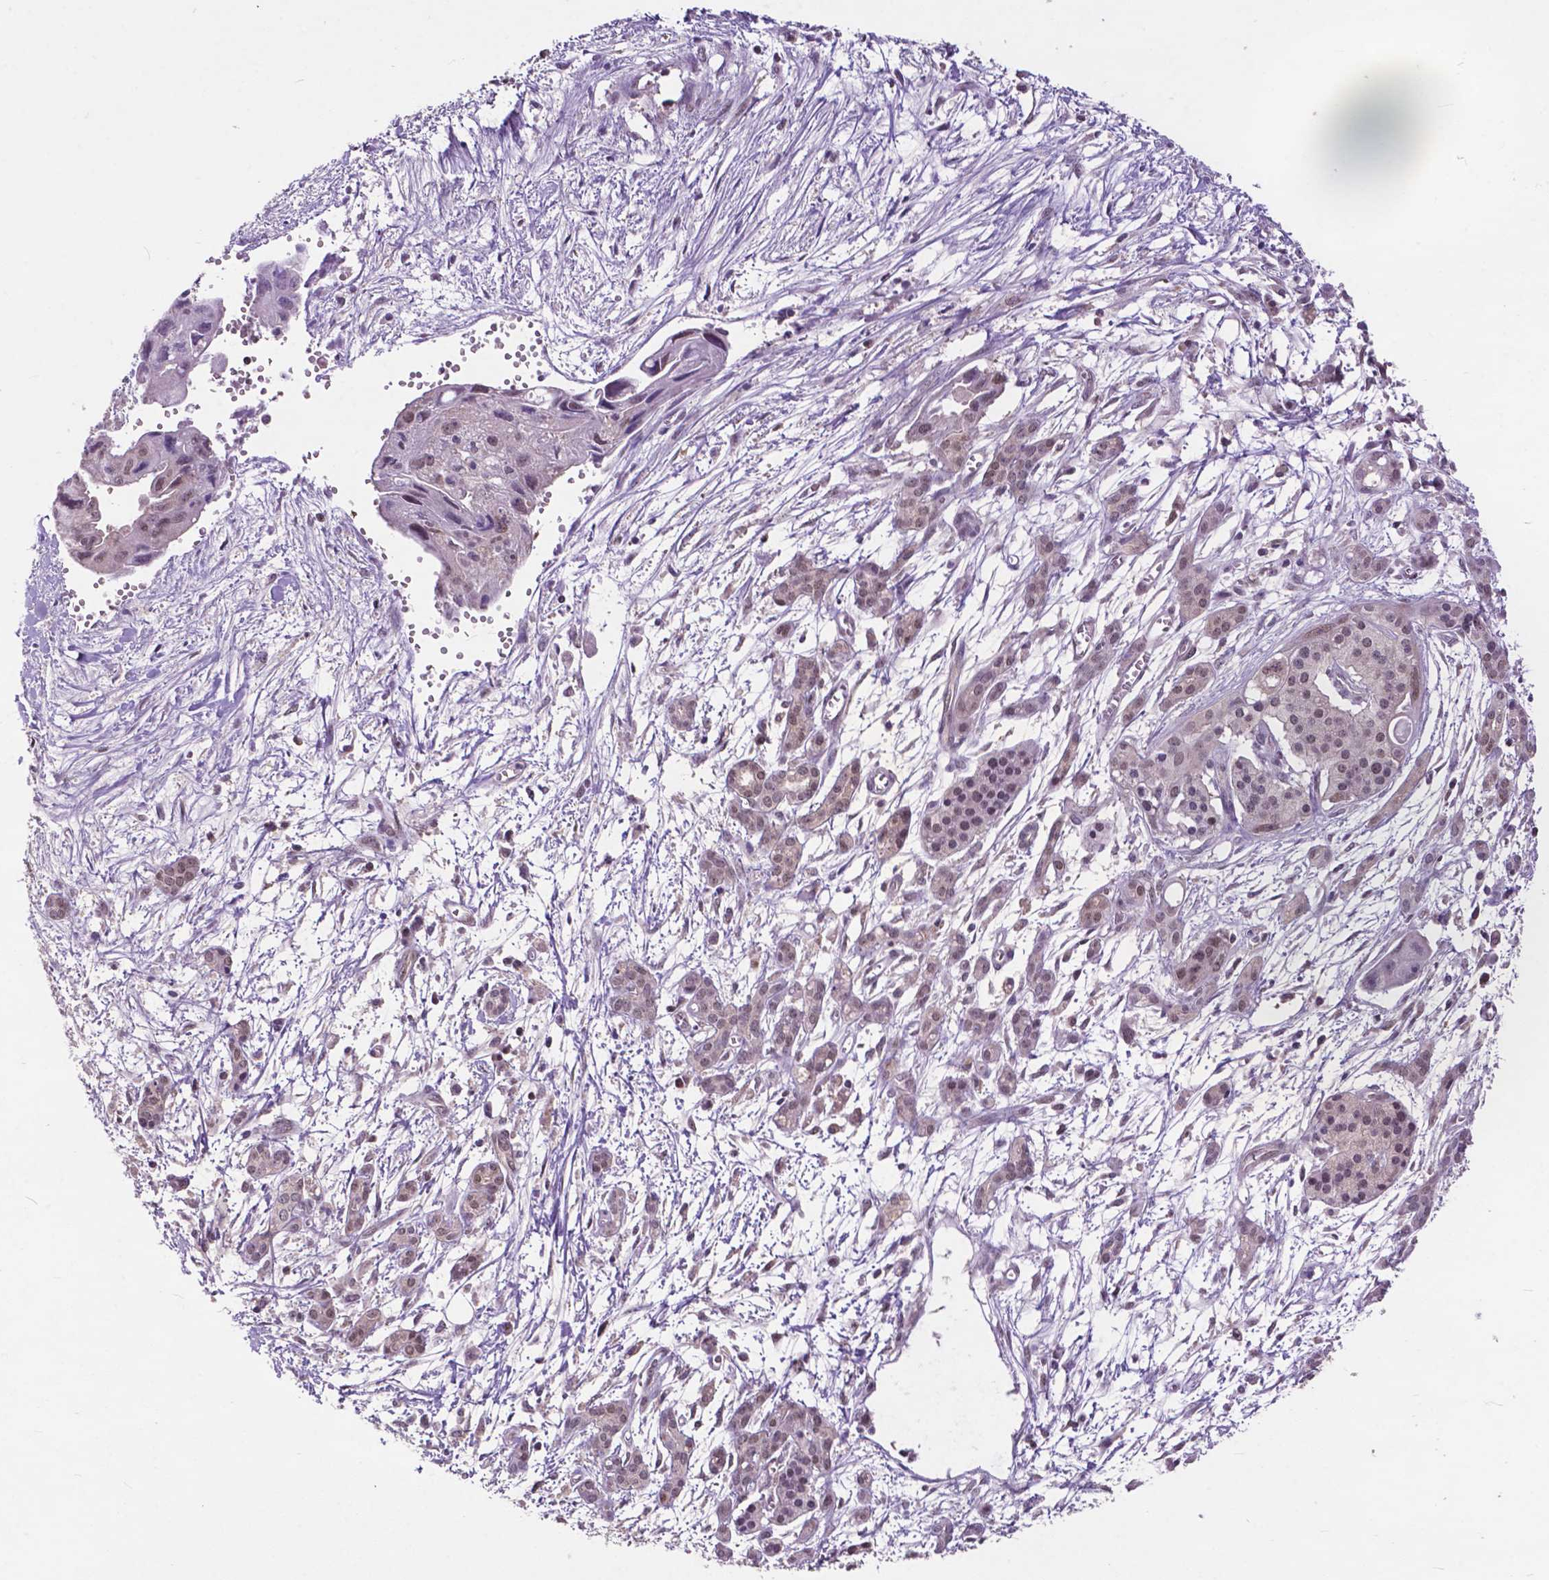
{"staining": {"intensity": "weak", "quantity": "25%-75%", "location": "nuclear"}, "tissue": "pancreatic cancer", "cell_type": "Tumor cells", "image_type": "cancer", "snomed": [{"axis": "morphology", "description": "Adenocarcinoma, NOS"}, {"axis": "topography", "description": "Pancreas"}], "caption": "Tumor cells exhibit low levels of weak nuclear staining in approximately 25%-75% of cells in pancreatic adenocarcinoma.", "gene": "FAF1", "patient": {"sex": "male", "age": 60}}